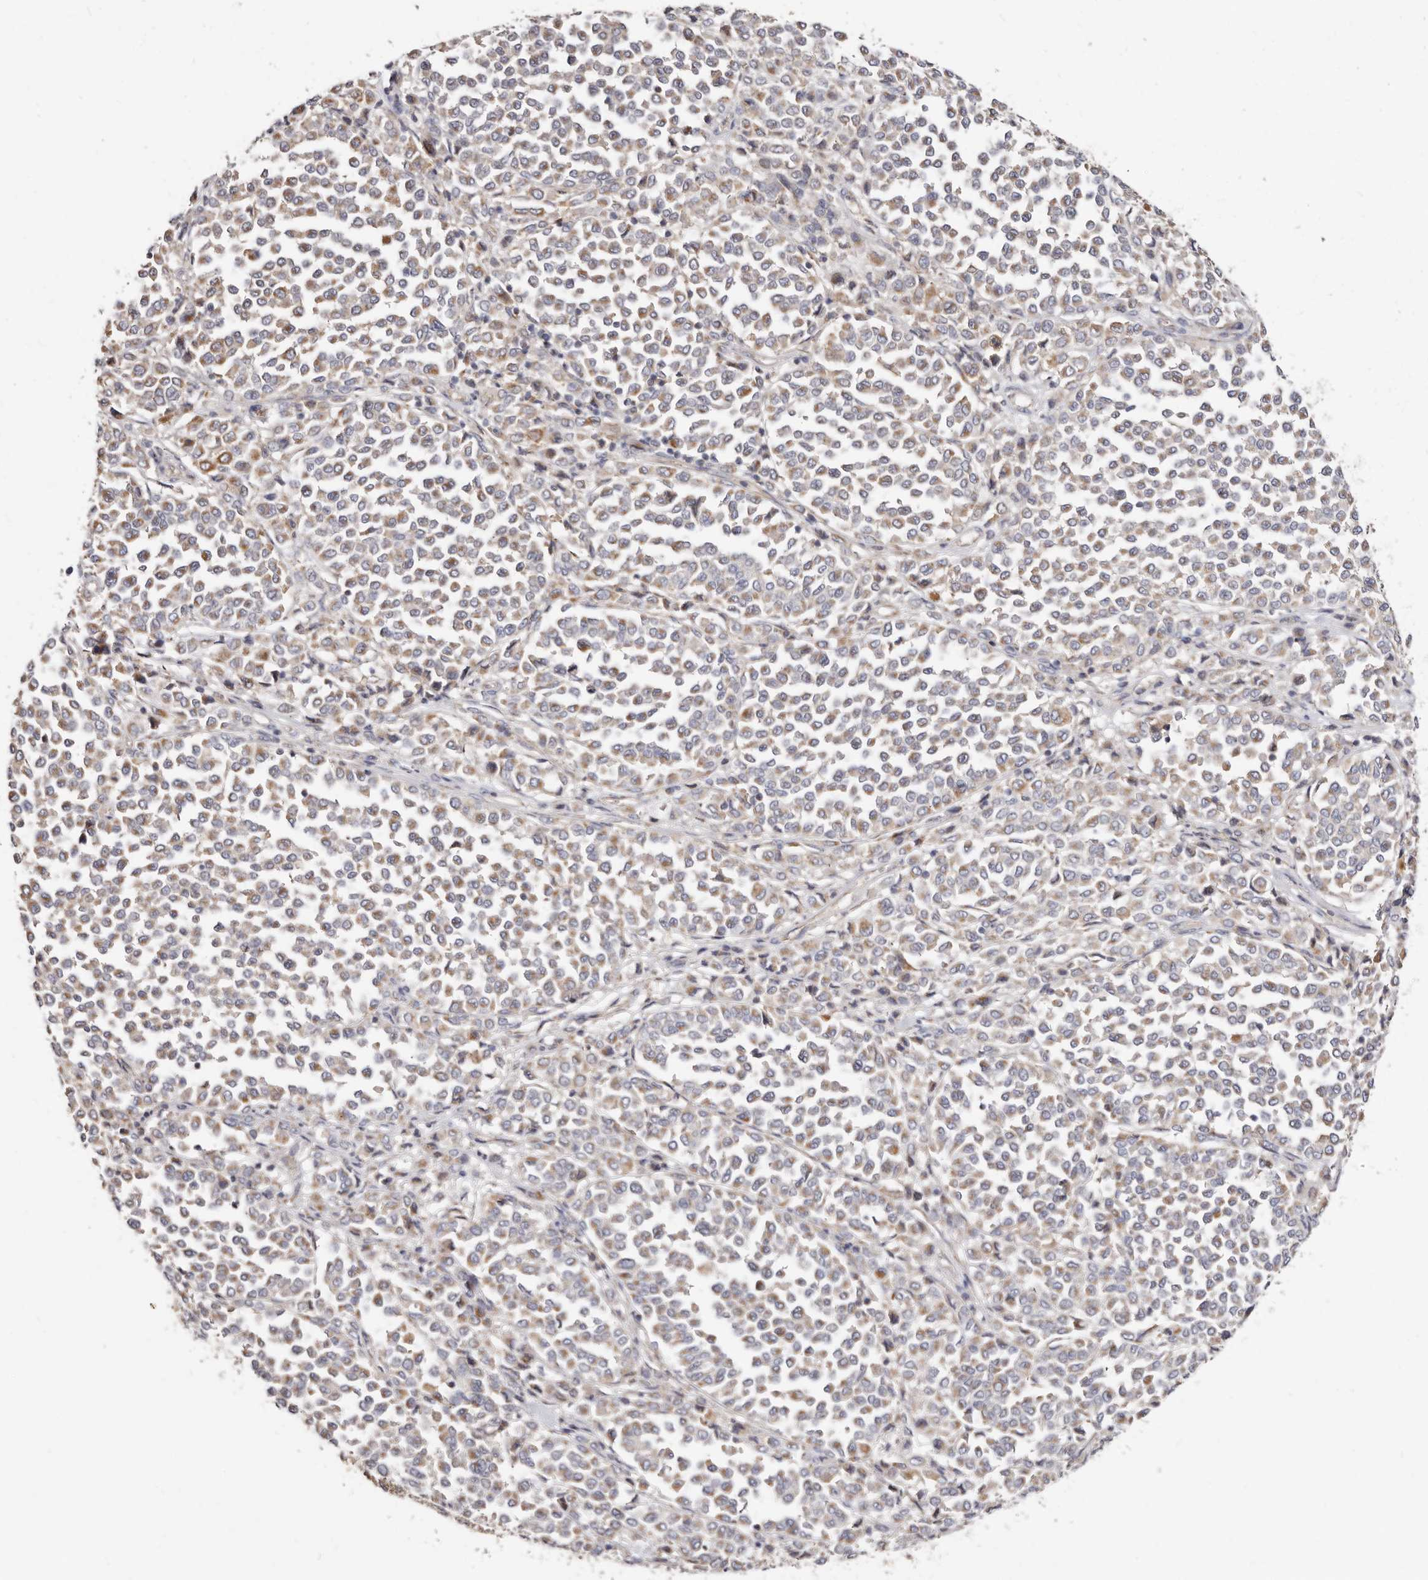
{"staining": {"intensity": "weak", "quantity": ">75%", "location": "cytoplasmic/membranous"}, "tissue": "melanoma", "cell_type": "Tumor cells", "image_type": "cancer", "snomed": [{"axis": "morphology", "description": "Malignant melanoma, Metastatic site"}, {"axis": "topography", "description": "Pancreas"}], "caption": "DAB (3,3'-diaminobenzidine) immunohistochemical staining of malignant melanoma (metastatic site) reveals weak cytoplasmic/membranous protein expression in approximately >75% of tumor cells.", "gene": "BAIAP2L1", "patient": {"sex": "female", "age": 30}}